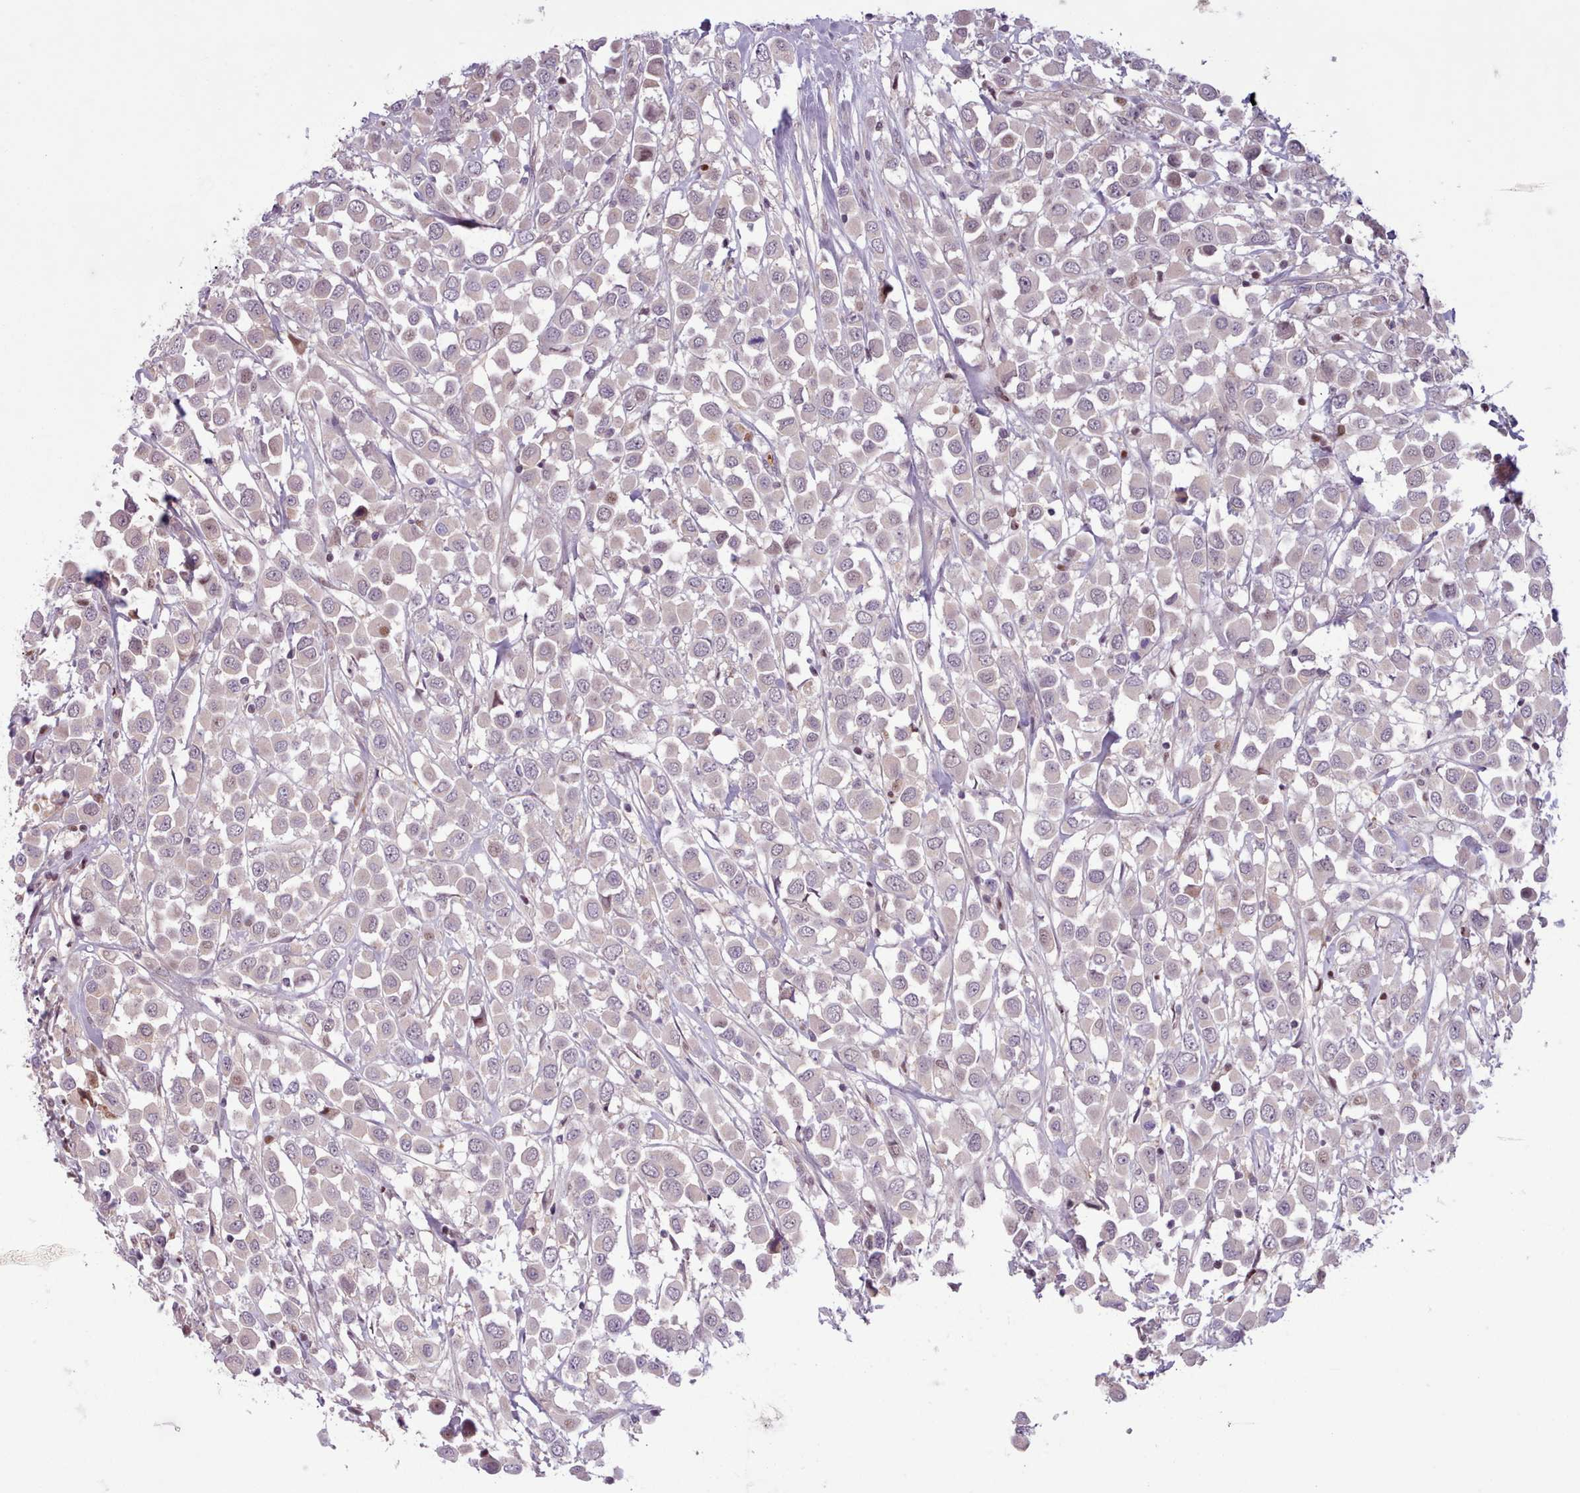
{"staining": {"intensity": "moderate", "quantity": "<25%", "location": "nuclear"}, "tissue": "breast cancer", "cell_type": "Tumor cells", "image_type": "cancer", "snomed": [{"axis": "morphology", "description": "Duct carcinoma"}, {"axis": "topography", "description": "Breast"}], "caption": "This micrograph reveals IHC staining of human breast cancer (infiltrating ductal carcinoma), with low moderate nuclear expression in about <25% of tumor cells.", "gene": "KBTBD7", "patient": {"sex": "female", "age": 61}}